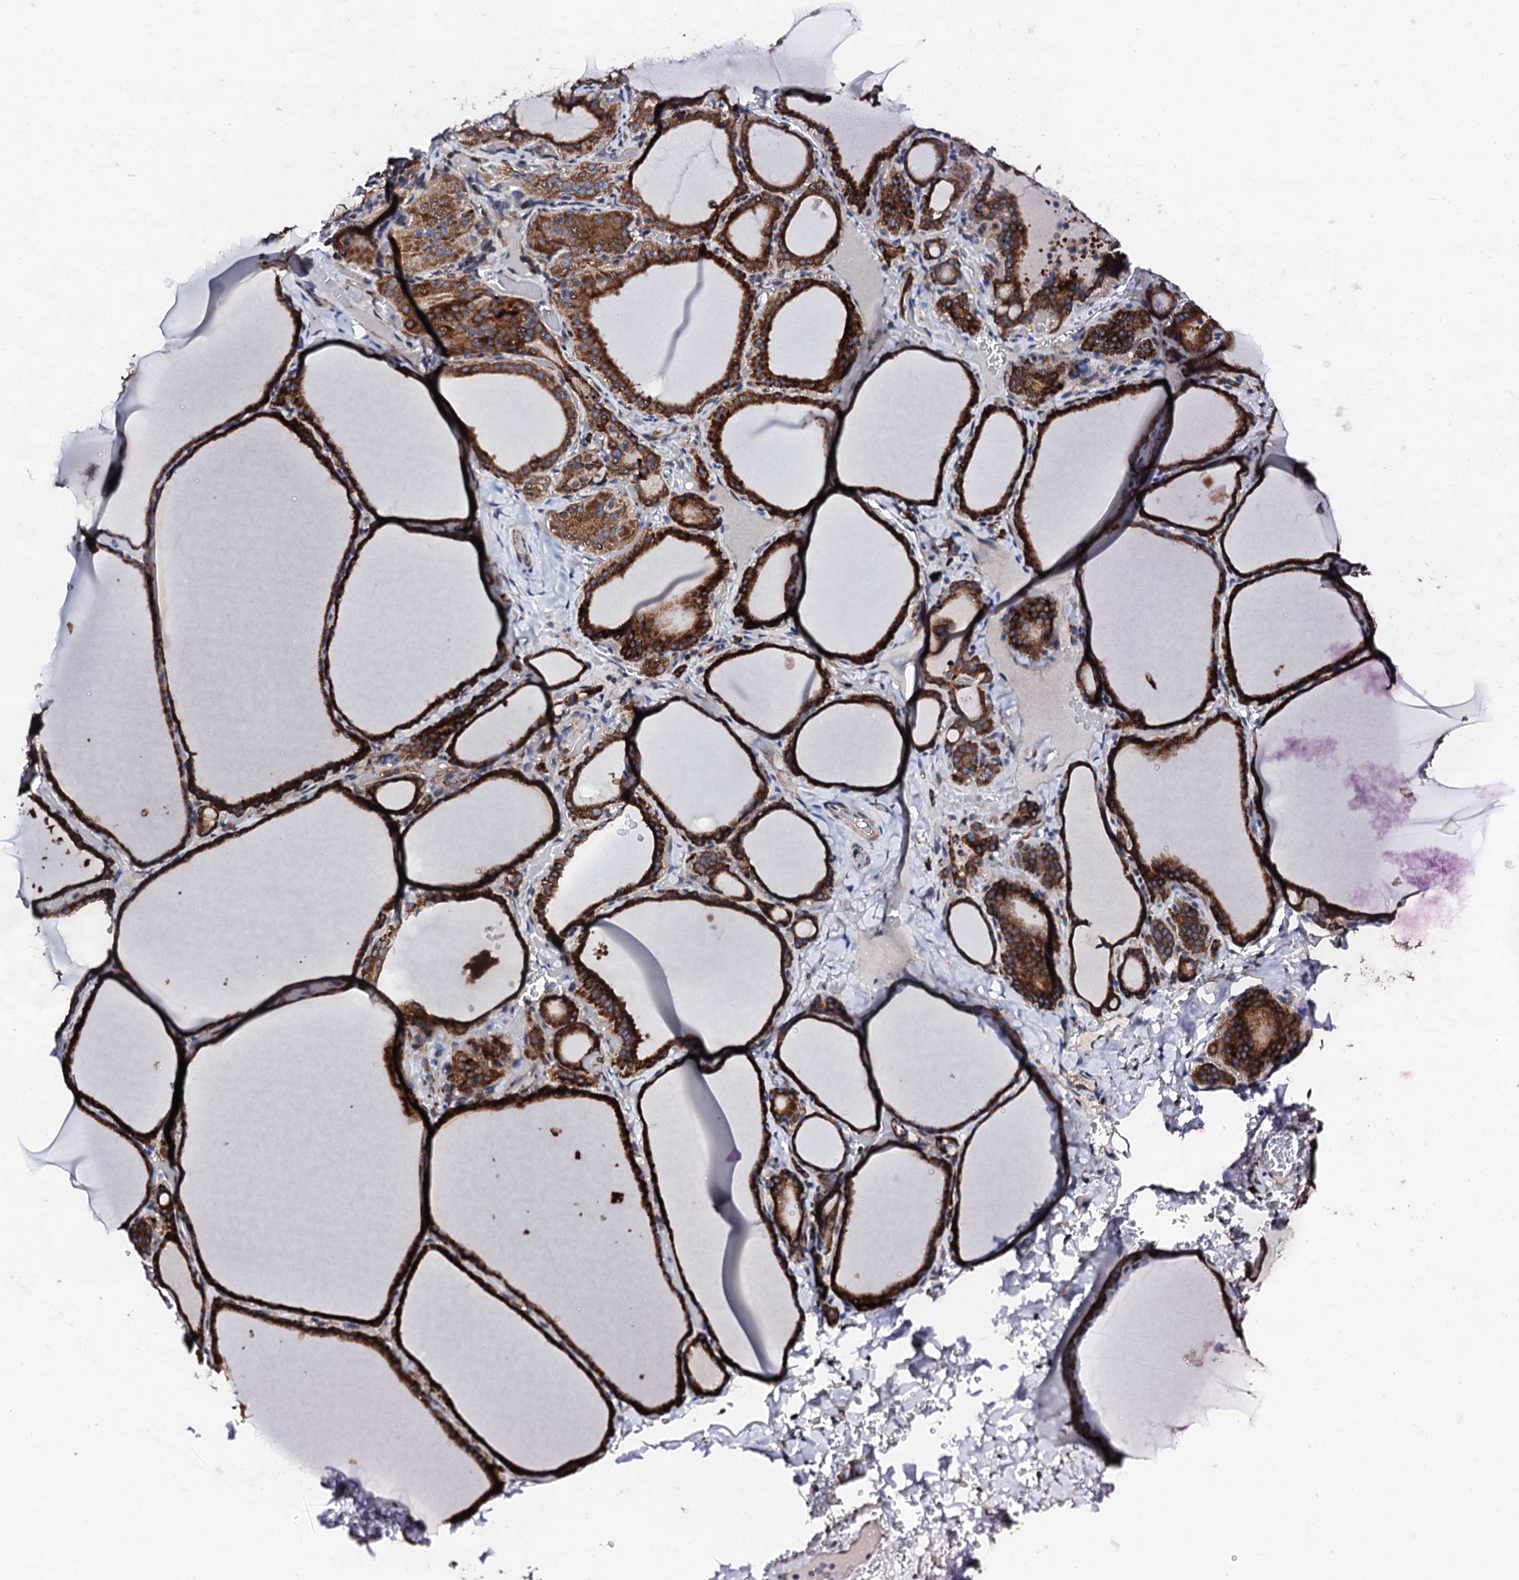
{"staining": {"intensity": "strong", "quantity": ">75%", "location": "cytoplasmic/membranous"}, "tissue": "thyroid gland", "cell_type": "Glandular cells", "image_type": "normal", "snomed": [{"axis": "morphology", "description": "Normal tissue, NOS"}, {"axis": "topography", "description": "Thyroid gland"}], "caption": "Strong cytoplasmic/membranous protein positivity is seen in about >75% of glandular cells in thyroid gland.", "gene": "LIPT2", "patient": {"sex": "female", "age": 39}}